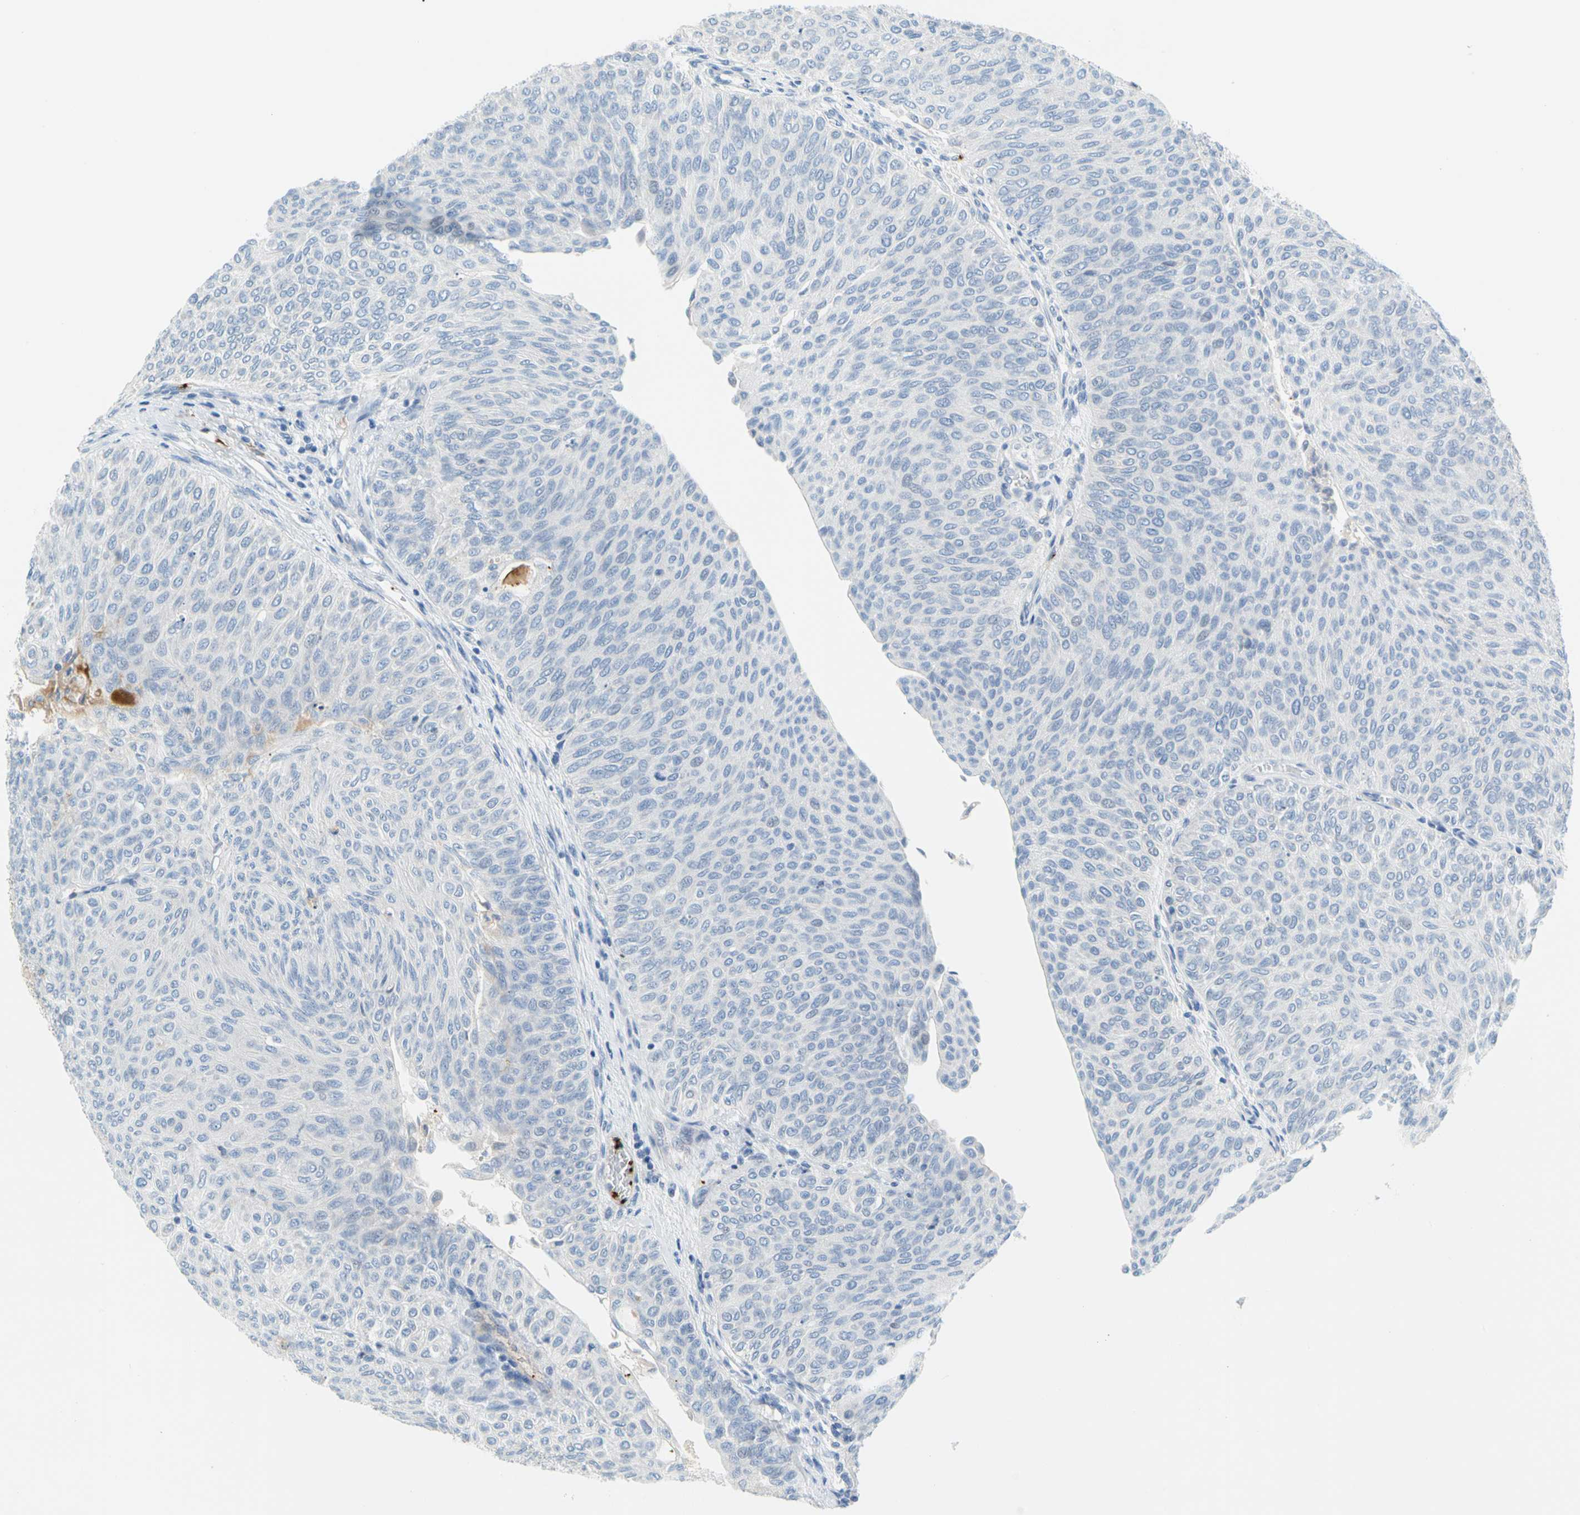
{"staining": {"intensity": "negative", "quantity": "none", "location": "none"}, "tissue": "urothelial cancer", "cell_type": "Tumor cells", "image_type": "cancer", "snomed": [{"axis": "morphology", "description": "Urothelial carcinoma, Low grade"}, {"axis": "topography", "description": "Urinary bladder"}], "caption": "There is no significant staining in tumor cells of urothelial cancer. (DAB (3,3'-diaminobenzidine) immunohistochemistry (IHC), high magnification).", "gene": "PPBP", "patient": {"sex": "male", "age": 78}}